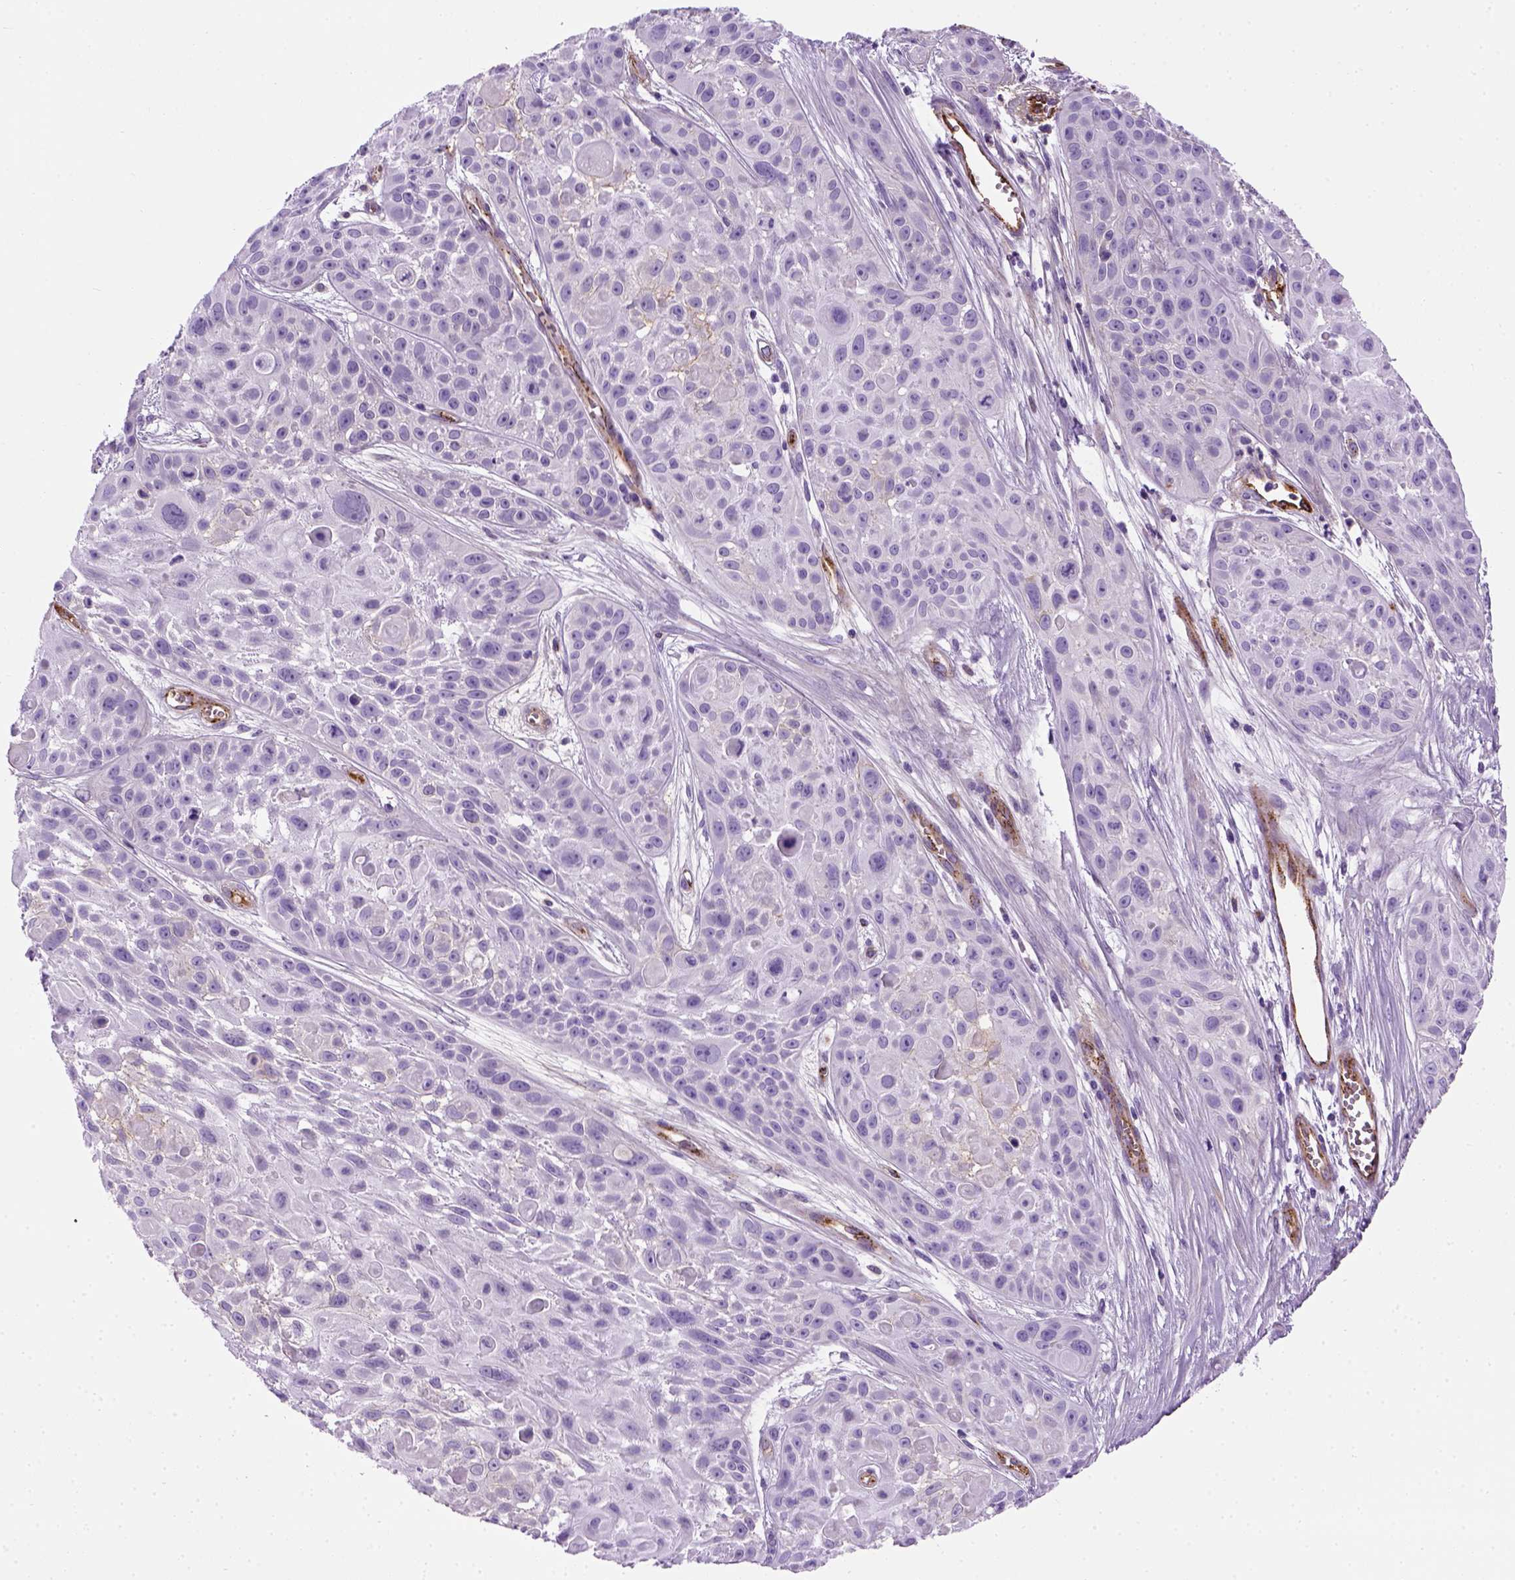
{"staining": {"intensity": "negative", "quantity": "none", "location": "none"}, "tissue": "skin cancer", "cell_type": "Tumor cells", "image_type": "cancer", "snomed": [{"axis": "morphology", "description": "Squamous cell carcinoma, NOS"}, {"axis": "topography", "description": "Skin"}, {"axis": "topography", "description": "Anal"}], "caption": "Photomicrograph shows no protein expression in tumor cells of squamous cell carcinoma (skin) tissue.", "gene": "VWF", "patient": {"sex": "female", "age": 75}}